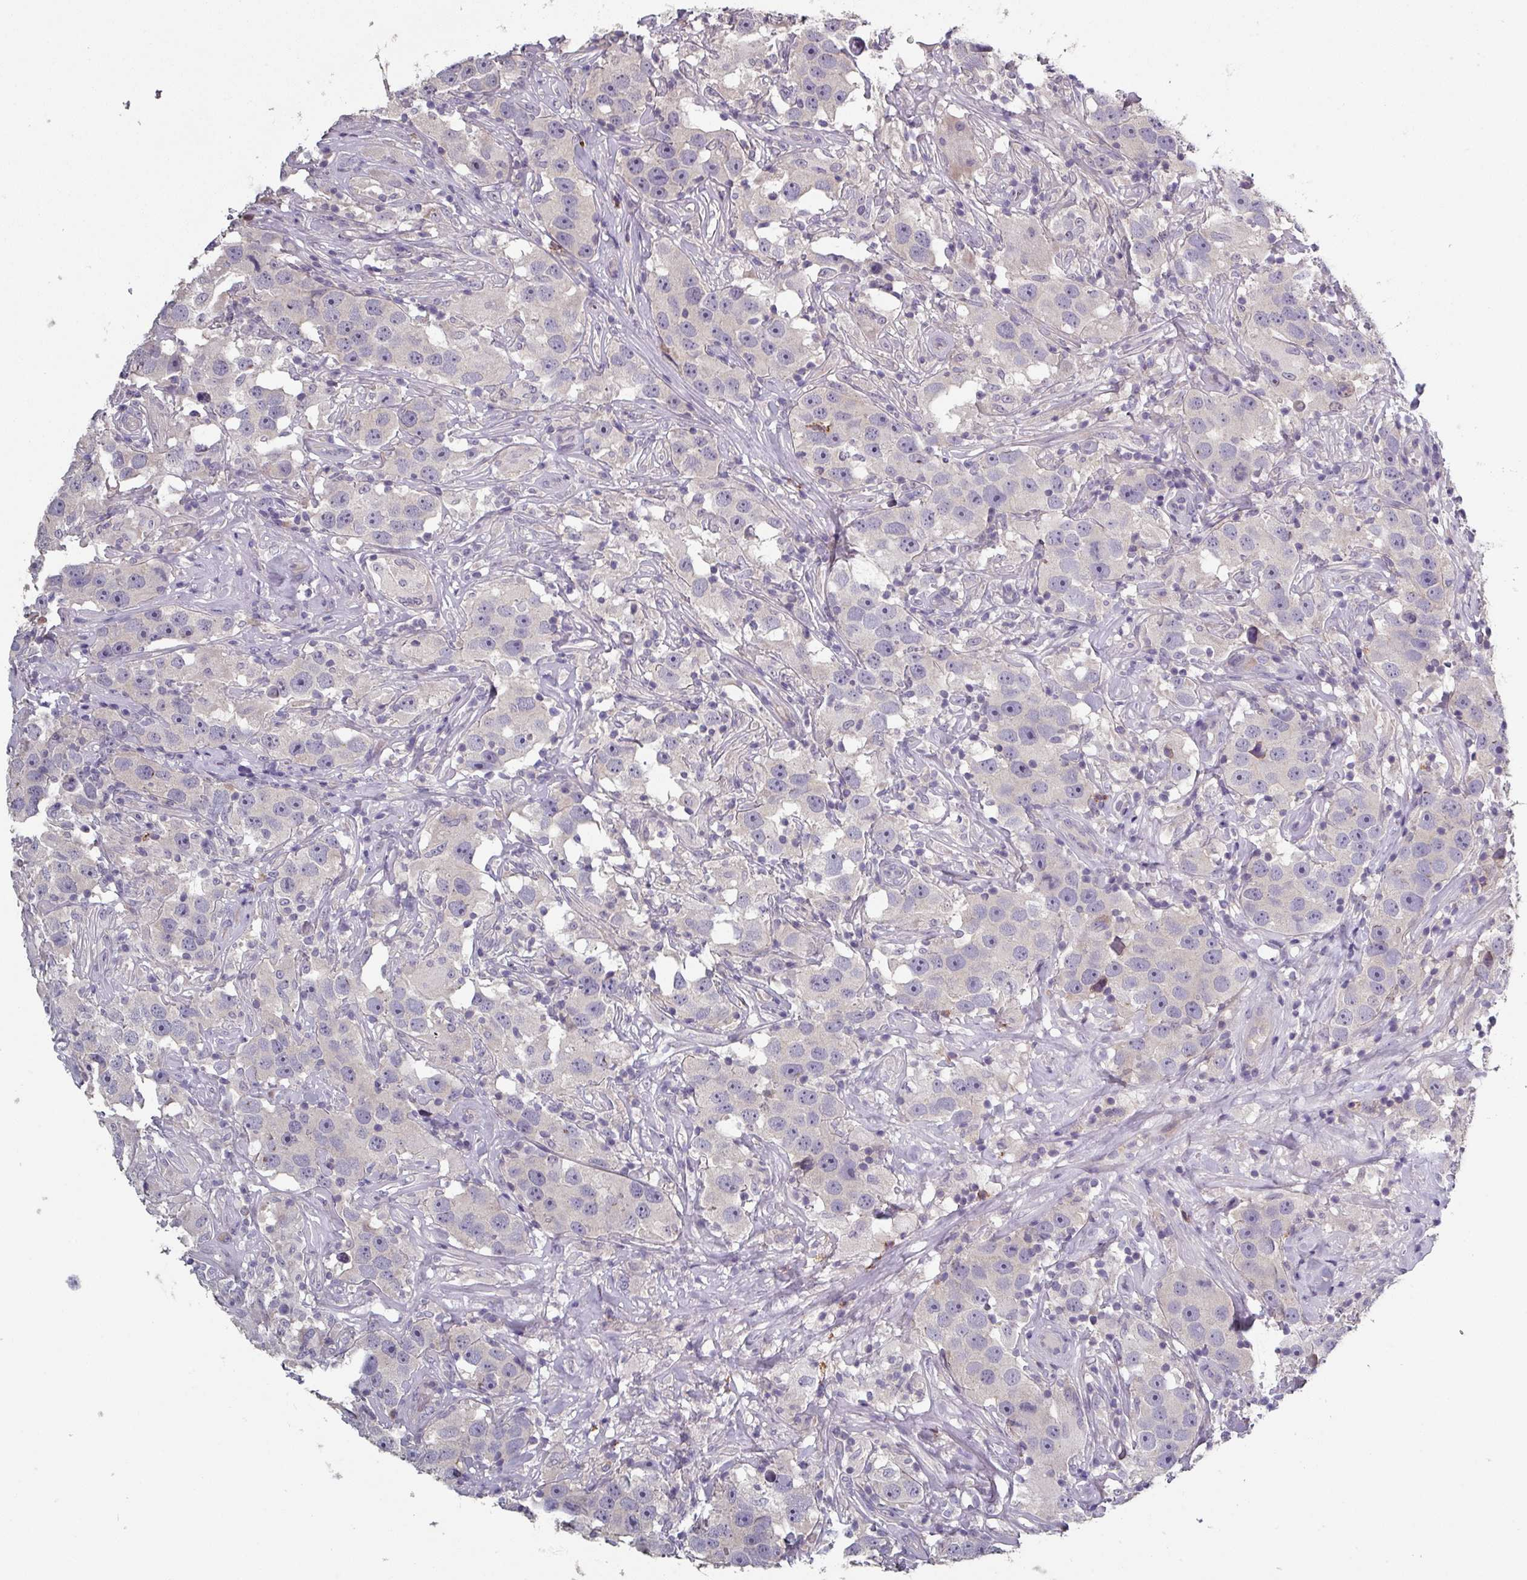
{"staining": {"intensity": "negative", "quantity": "none", "location": "none"}, "tissue": "testis cancer", "cell_type": "Tumor cells", "image_type": "cancer", "snomed": [{"axis": "morphology", "description": "Seminoma, NOS"}, {"axis": "topography", "description": "Testis"}], "caption": "This is an immunohistochemistry photomicrograph of seminoma (testis). There is no expression in tumor cells.", "gene": "PRAMEF8", "patient": {"sex": "male", "age": 49}}